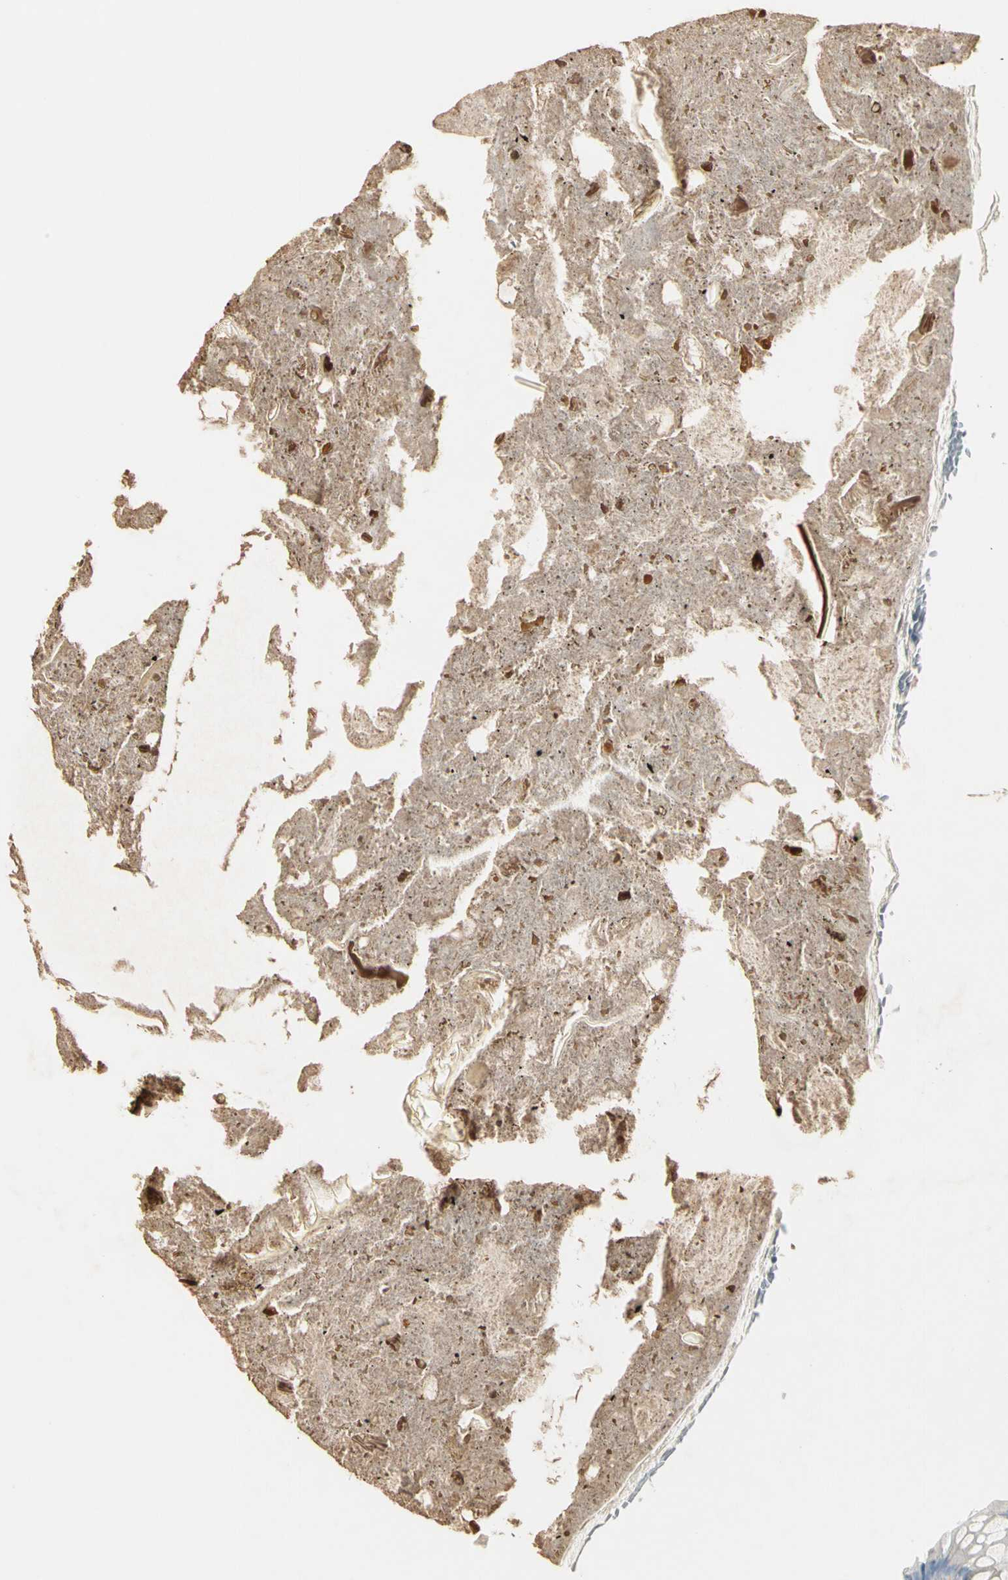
{"staining": {"intensity": "negative", "quantity": "none", "location": "none"}, "tissue": "appendix", "cell_type": "Glandular cells", "image_type": "normal", "snomed": [{"axis": "morphology", "description": "Normal tissue, NOS"}, {"axis": "topography", "description": "Appendix"}], "caption": "Immunohistochemistry (IHC) of benign human appendix shows no staining in glandular cells.", "gene": "SERPIND1", "patient": {"sex": "female", "age": 10}}